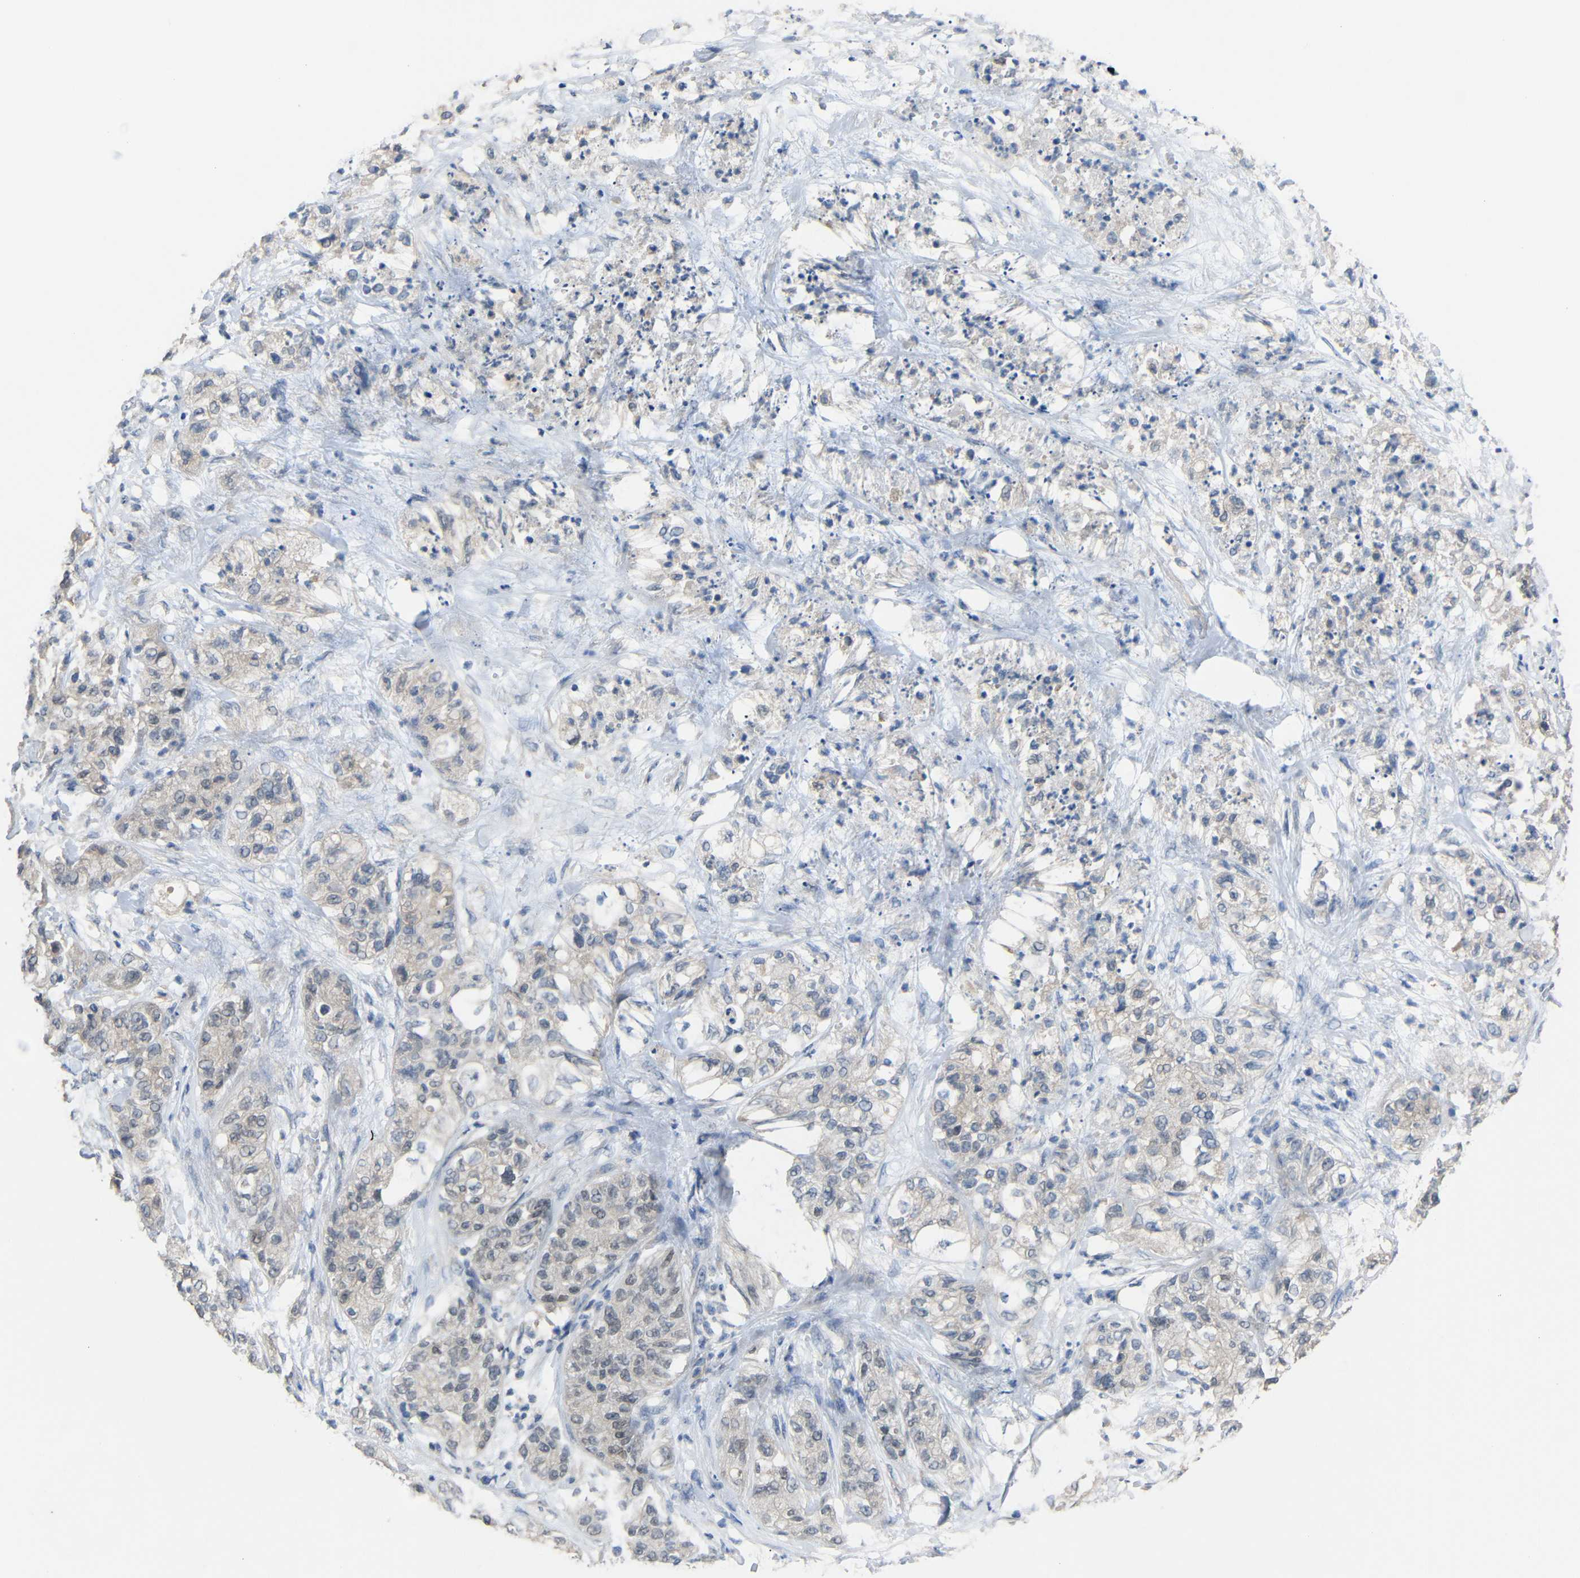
{"staining": {"intensity": "moderate", "quantity": "<25%", "location": "nuclear"}, "tissue": "pancreatic cancer", "cell_type": "Tumor cells", "image_type": "cancer", "snomed": [{"axis": "morphology", "description": "Adenocarcinoma, NOS"}, {"axis": "topography", "description": "Pancreas"}], "caption": "High-magnification brightfield microscopy of pancreatic adenocarcinoma stained with DAB (brown) and counterstained with hematoxylin (blue). tumor cells exhibit moderate nuclear staining is identified in approximately<25% of cells.", "gene": "HNF1A", "patient": {"sex": "female", "age": 78}}